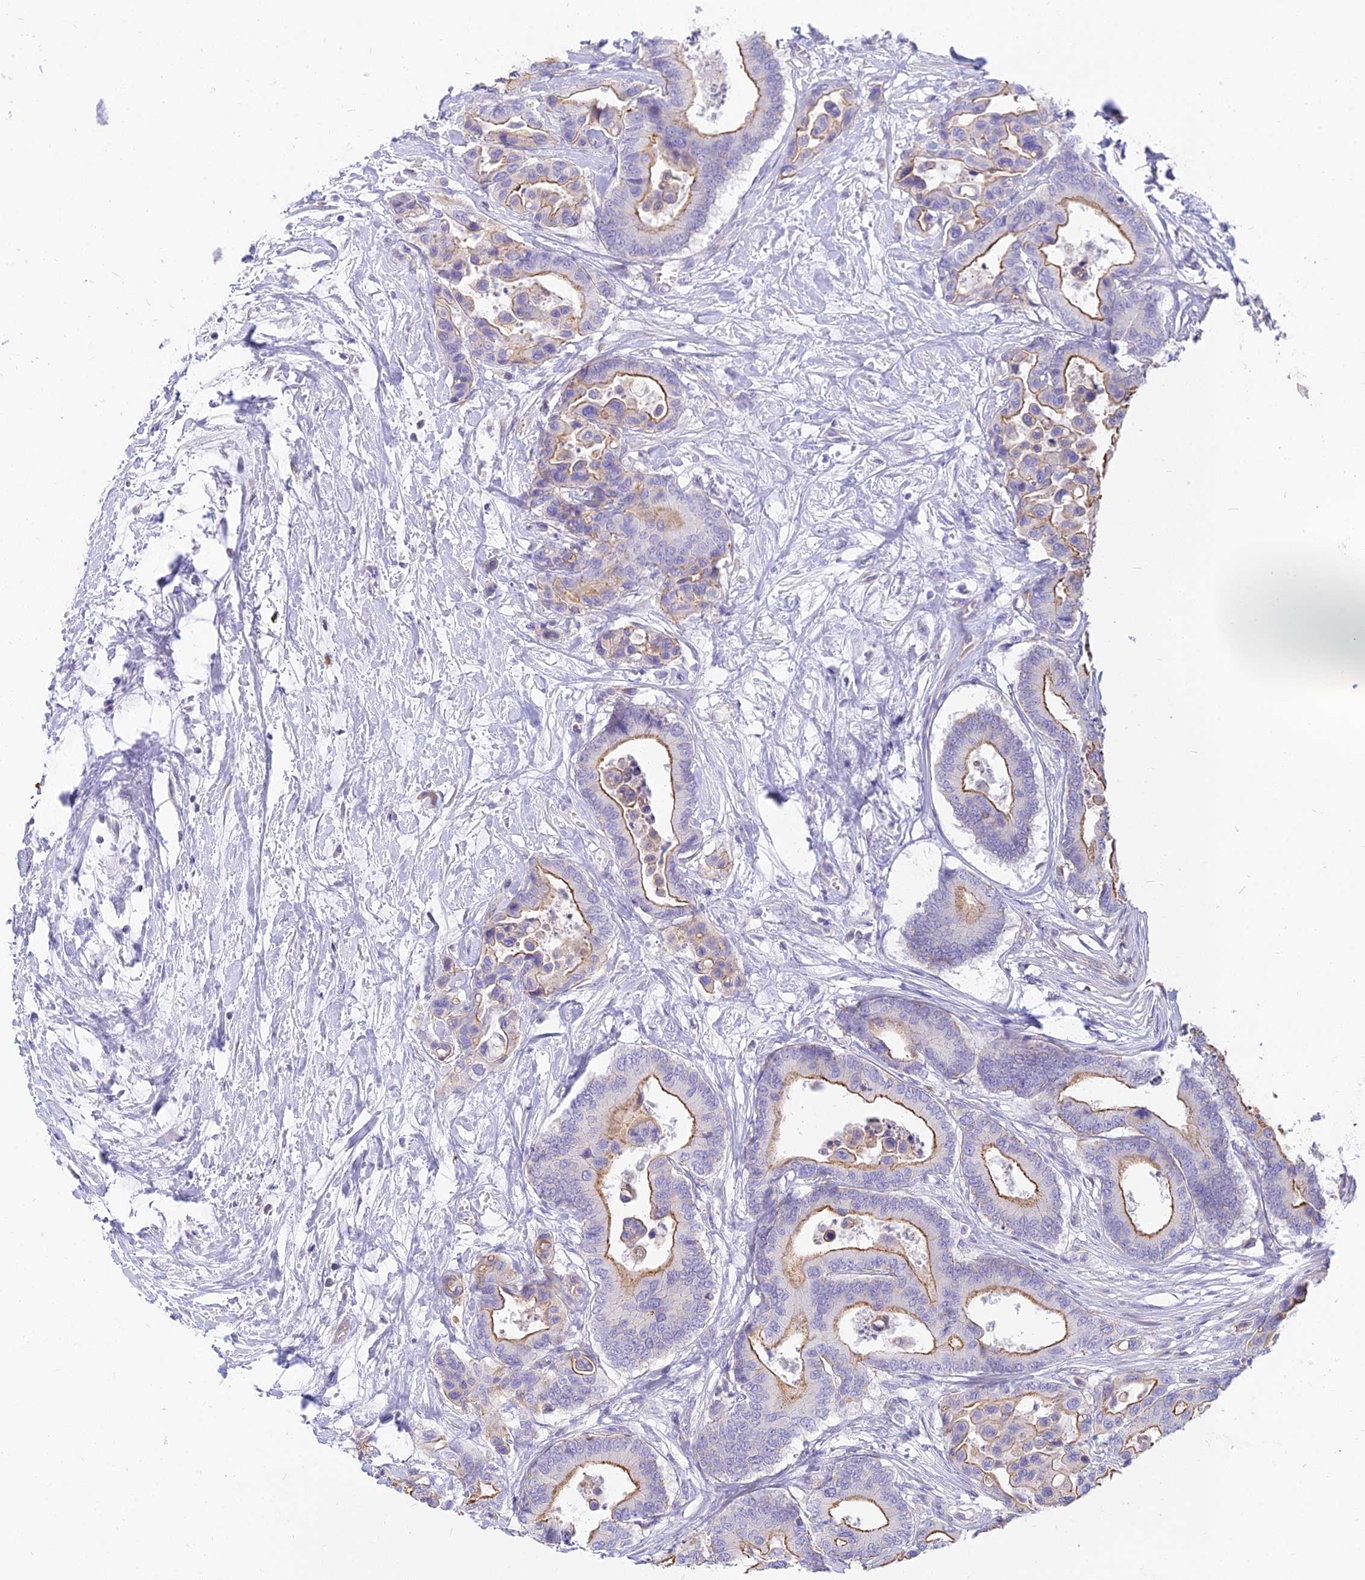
{"staining": {"intensity": "moderate", "quantity": "25%-75%", "location": "cytoplasmic/membranous"}, "tissue": "colorectal cancer", "cell_type": "Tumor cells", "image_type": "cancer", "snomed": [{"axis": "morphology", "description": "Normal tissue, NOS"}, {"axis": "morphology", "description": "Adenocarcinoma, NOS"}, {"axis": "topography", "description": "Colon"}], "caption": "DAB (3,3'-diaminobenzidine) immunohistochemical staining of colorectal adenocarcinoma shows moderate cytoplasmic/membranous protein expression in about 25%-75% of tumor cells.", "gene": "SMIM24", "patient": {"sex": "male", "age": 82}}